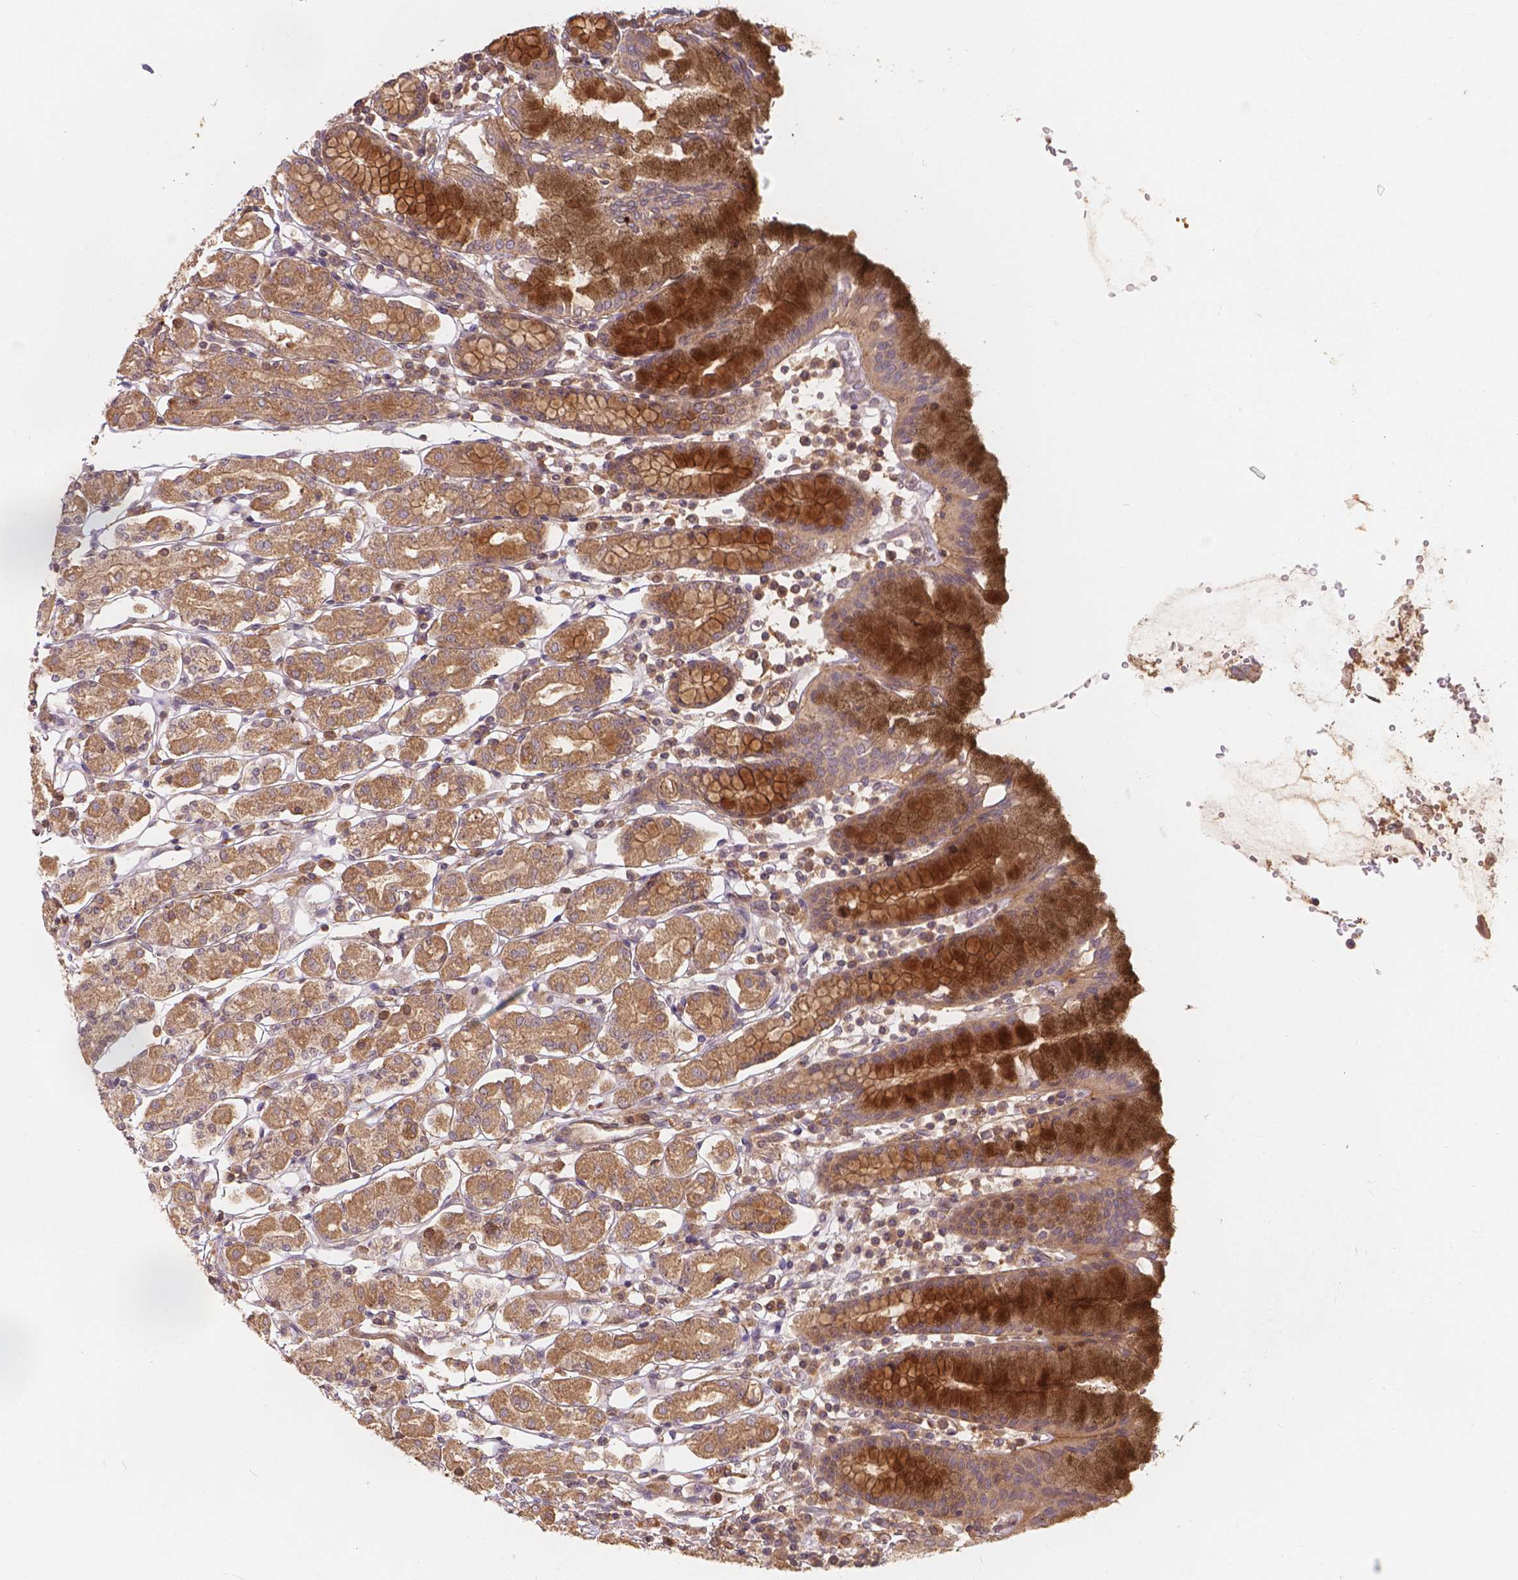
{"staining": {"intensity": "moderate", "quantity": ">75%", "location": "cytoplasmic/membranous"}, "tissue": "stomach", "cell_type": "Glandular cells", "image_type": "normal", "snomed": [{"axis": "morphology", "description": "Normal tissue, NOS"}, {"axis": "topography", "description": "Stomach, upper"}, {"axis": "topography", "description": "Stomach"}], "caption": "An immunohistochemistry (IHC) micrograph of benign tissue is shown. Protein staining in brown labels moderate cytoplasmic/membranous positivity in stomach within glandular cells.", "gene": "XPR1", "patient": {"sex": "male", "age": 62}}